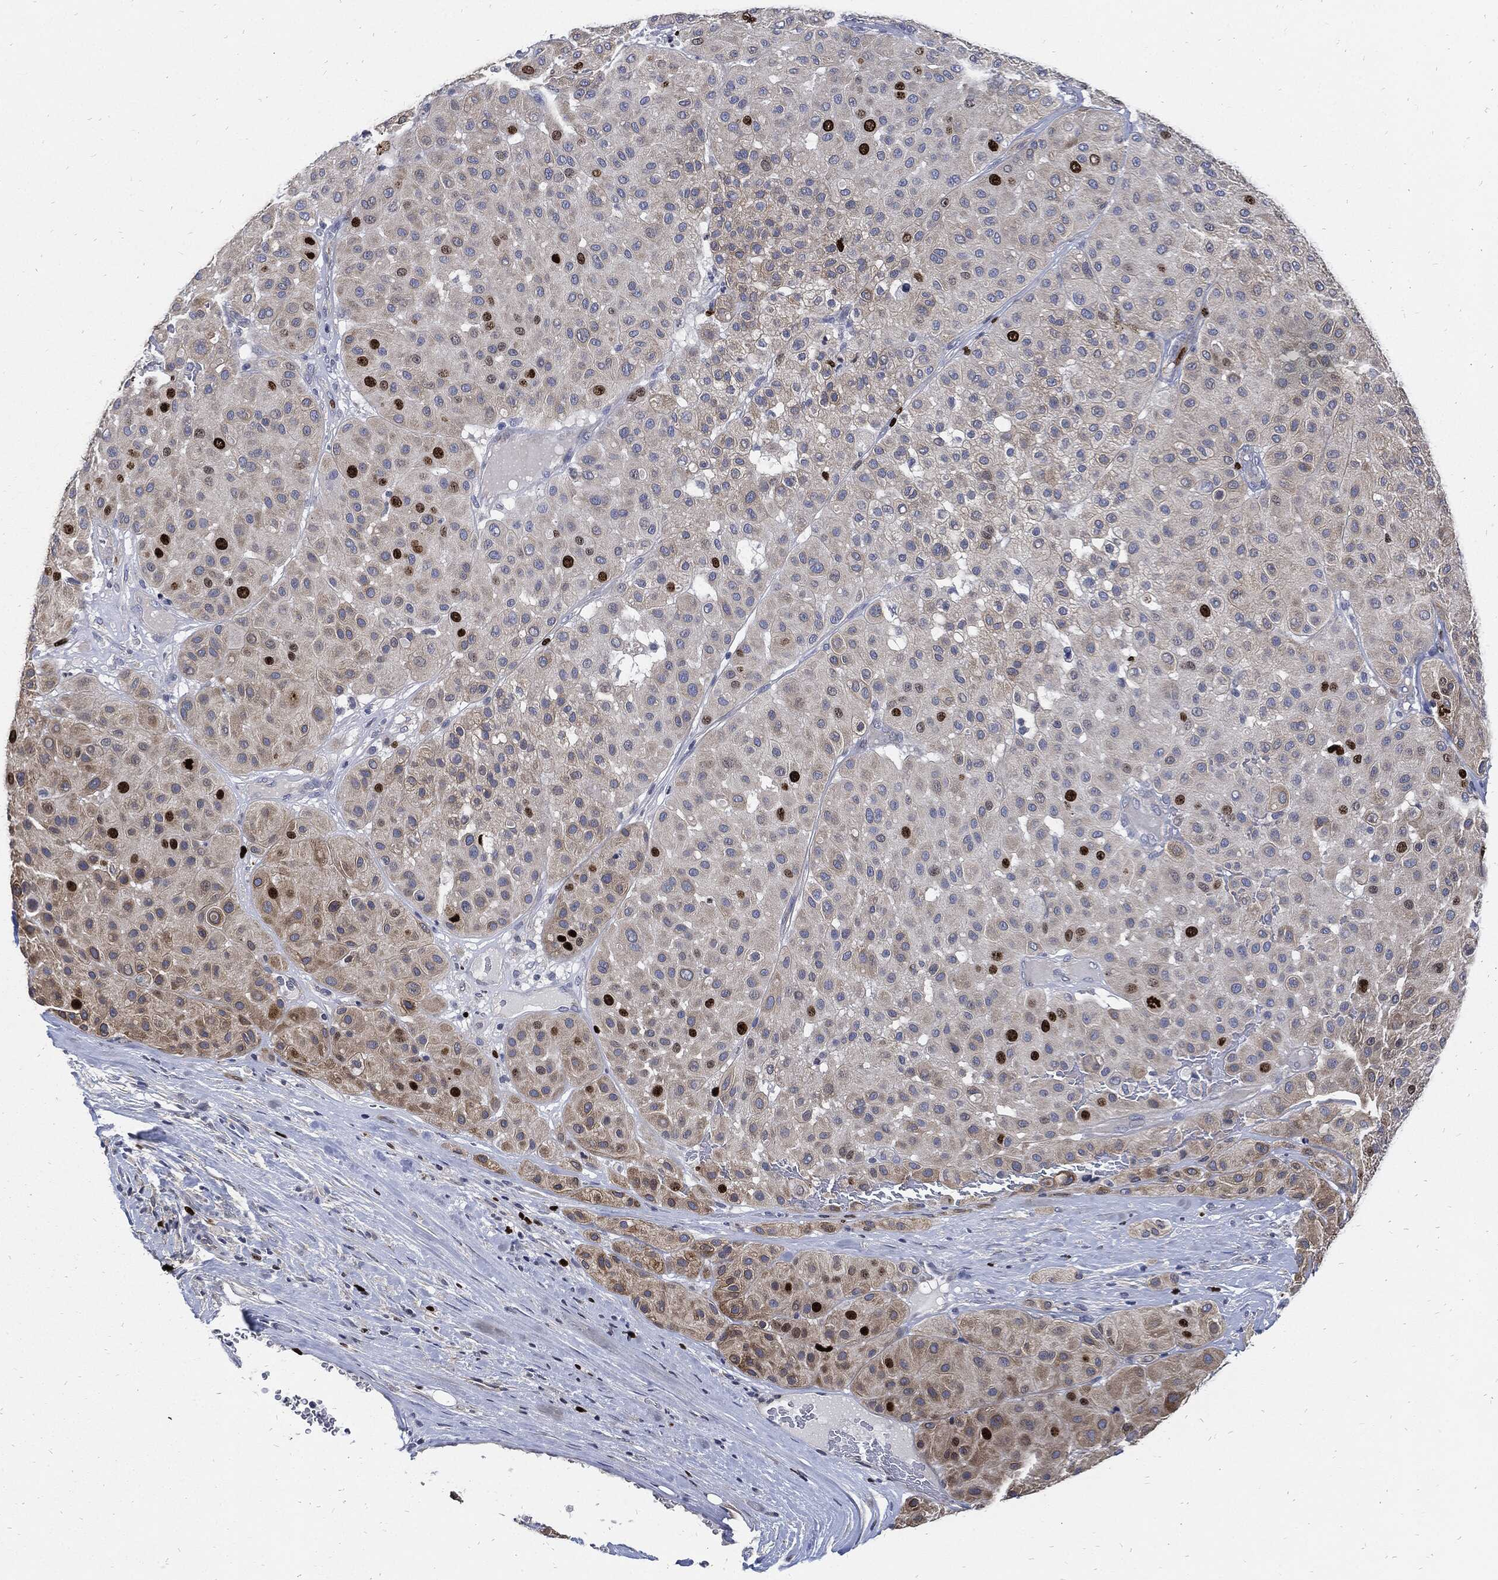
{"staining": {"intensity": "strong", "quantity": "<25%", "location": "nuclear"}, "tissue": "melanoma", "cell_type": "Tumor cells", "image_type": "cancer", "snomed": [{"axis": "morphology", "description": "Malignant melanoma, Metastatic site"}, {"axis": "topography", "description": "Smooth muscle"}], "caption": "Tumor cells reveal medium levels of strong nuclear expression in about <25% of cells in human melanoma.", "gene": "MKI67", "patient": {"sex": "male", "age": 41}}